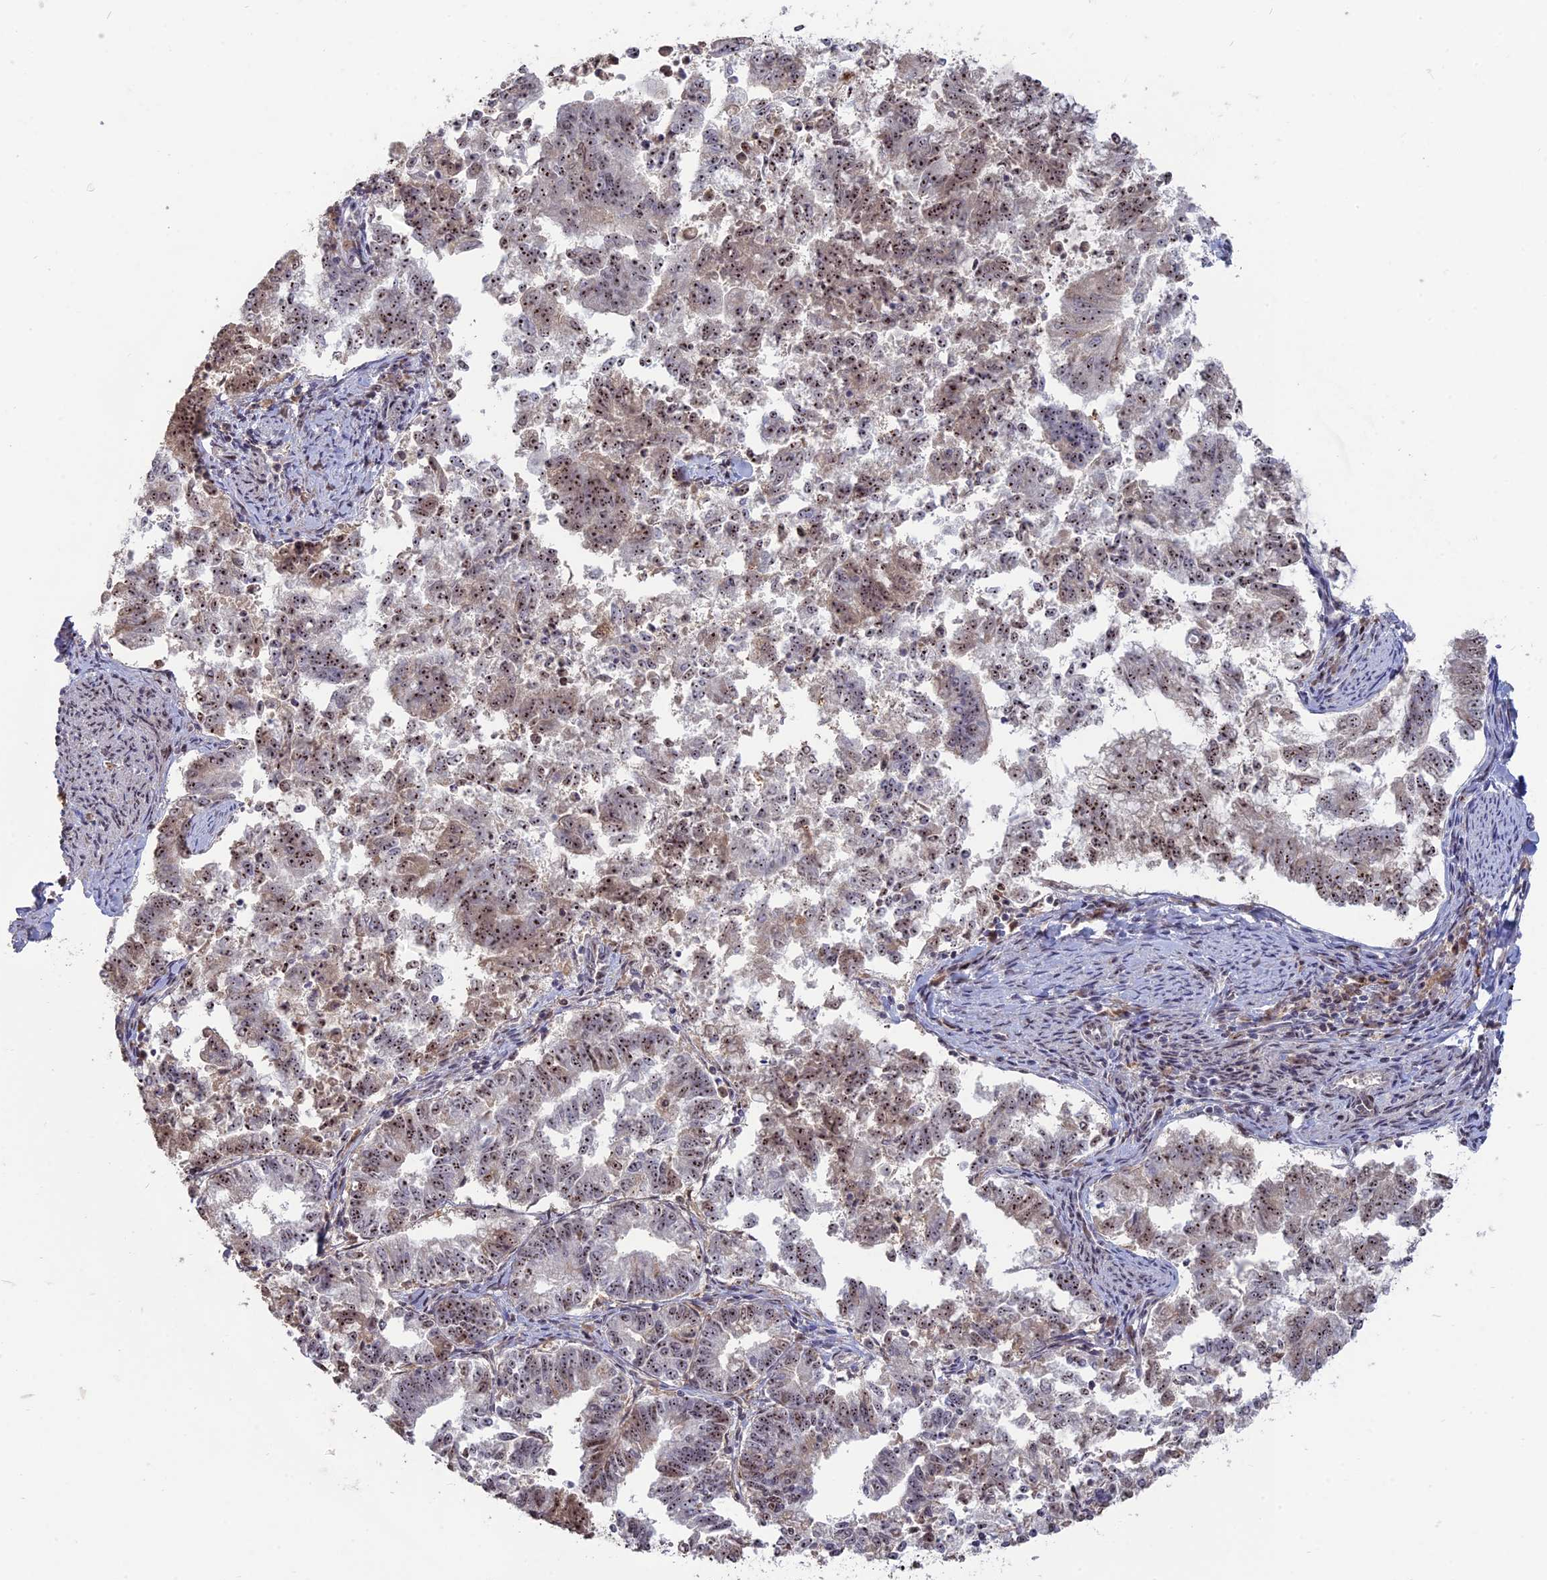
{"staining": {"intensity": "strong", "quantity": ">75%", "location": "nuclear"}, "tissue": "endometrial cancer", "cell_type": "Tumor cells", "image_type": "cancer", "snomed": [{"axis": "morphology", "description": "Adenocarcinoma, NOS"}, {"axis": "topography", "description": "Endometrium"}], "caption": "IHC image of neoplastic tissue: endometrial cancer (adenocarcinoma) stained using IHC shows high levels of strong protein expression localized specifically in the nuclear of tumor cells, appearing as a nuclear brown color.", "gene": "FAM131A", "patient": {"sex": "female", "age": 79}}